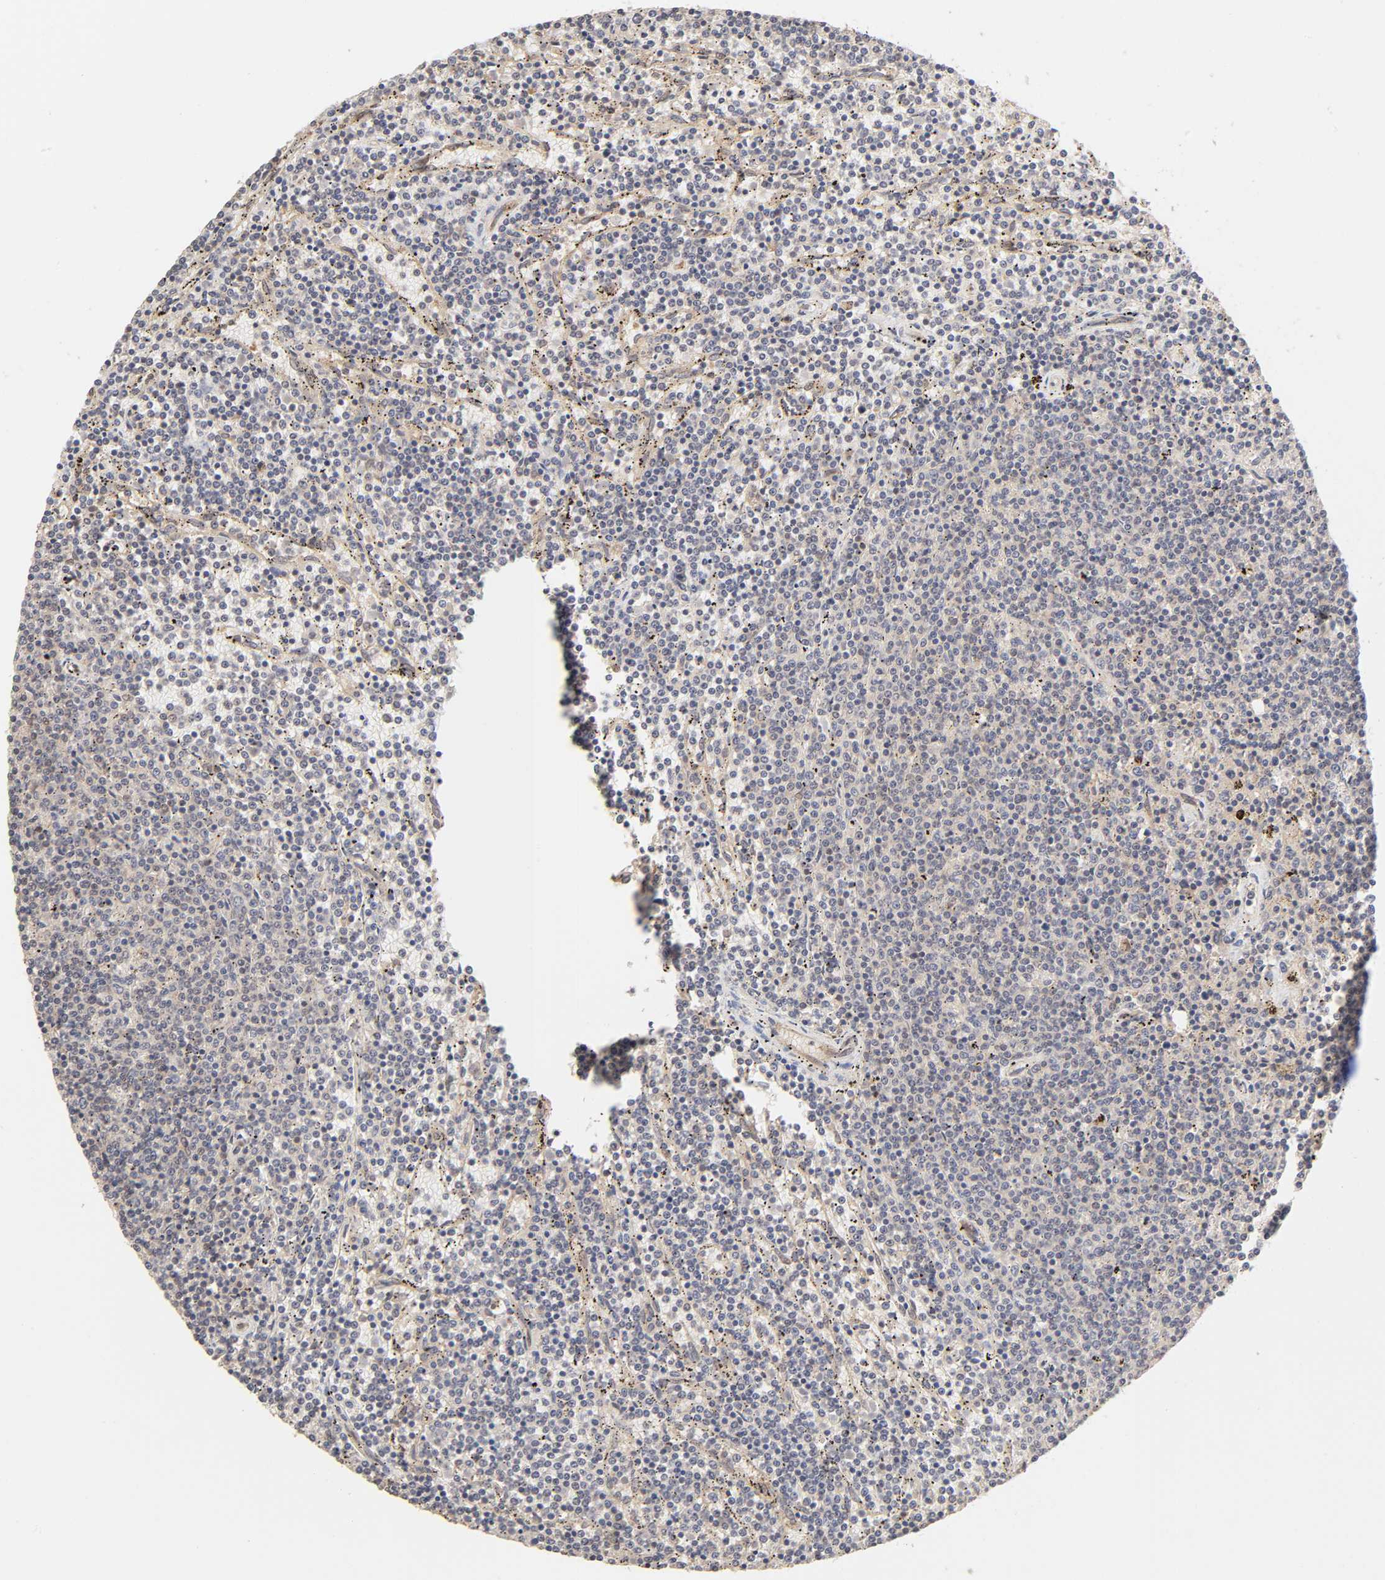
{"staining": {"intensity": "weak", "quantity": "25%-75%", "location": "cytoplasmic/membranous"}, "tissue": "lymphoma", "cell_type": "Tumor cells", "image_type": "cancer", "snomed": [{"axis": "morphology", "description": "Malignant lymphoma, non-Hodgkin's type, Low grade"}, {"axis": "topography", "description": "Spleen"}], "caption": "Malignant lymphoma, non-Hodgkin's type (low-grade) stained for a protein (brown) displays weak cytoplasmic/membranous positive expression in approximately 25%-75% of tumor cells.", "gene": "MAPK1", "patient": {"sex": "female", "age": 50}}